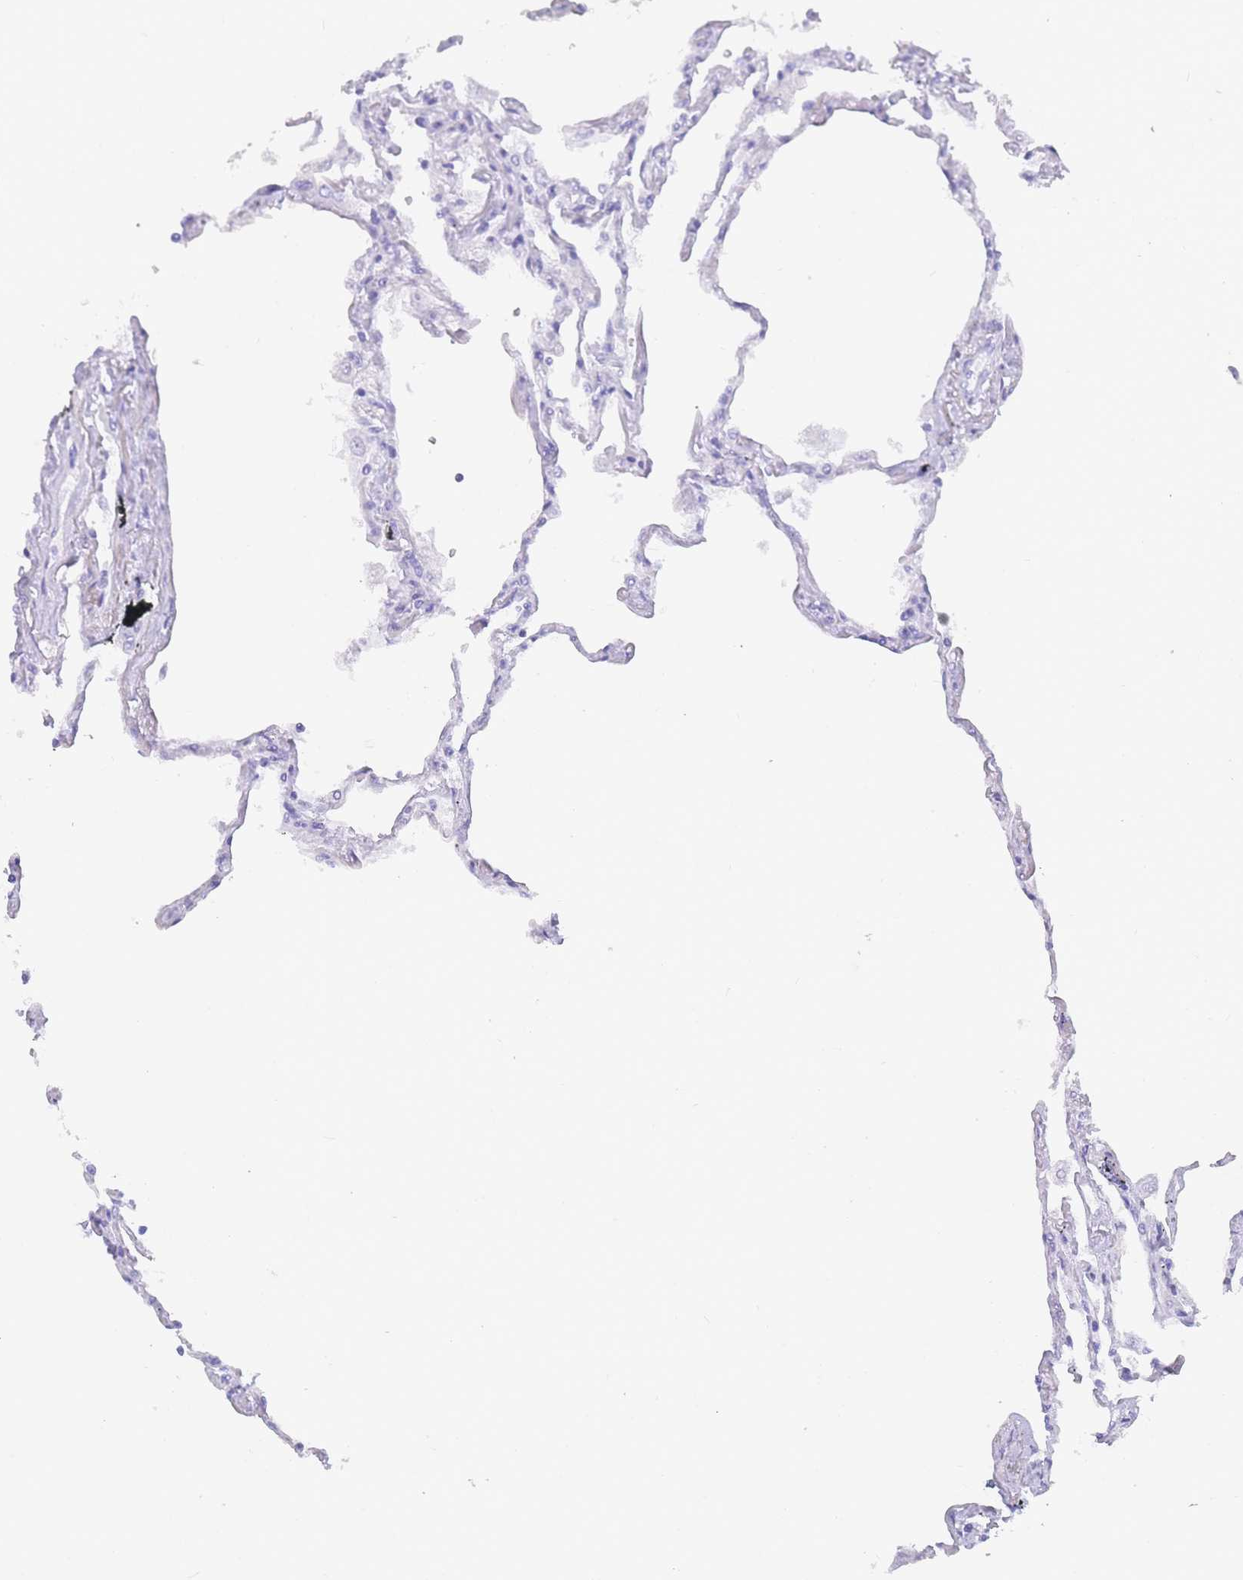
{"staining": {"intensity": "negative", "quantity": "none", "location": "none"}, "tissue": "lung", "cell_type": "Alveolar cells", "image_type": "normal", "snomed": [{"axis": "morphology", "description": "Normal tissue, NOS"}, {"axis": "topography", "description": "Lung"}], "caption": "Photomicrograph shows no protein positivity in alveolar cells of normal lung. The staining was performed using DAB (3,3'-diaminobenzidine) to visualize the protein expression in brown, while the nuclei were stained in blue with hematoxylin (Magnification: 20x).", "gene": "LZTFL1", "patient": {"sex": "female", "age": 67}}